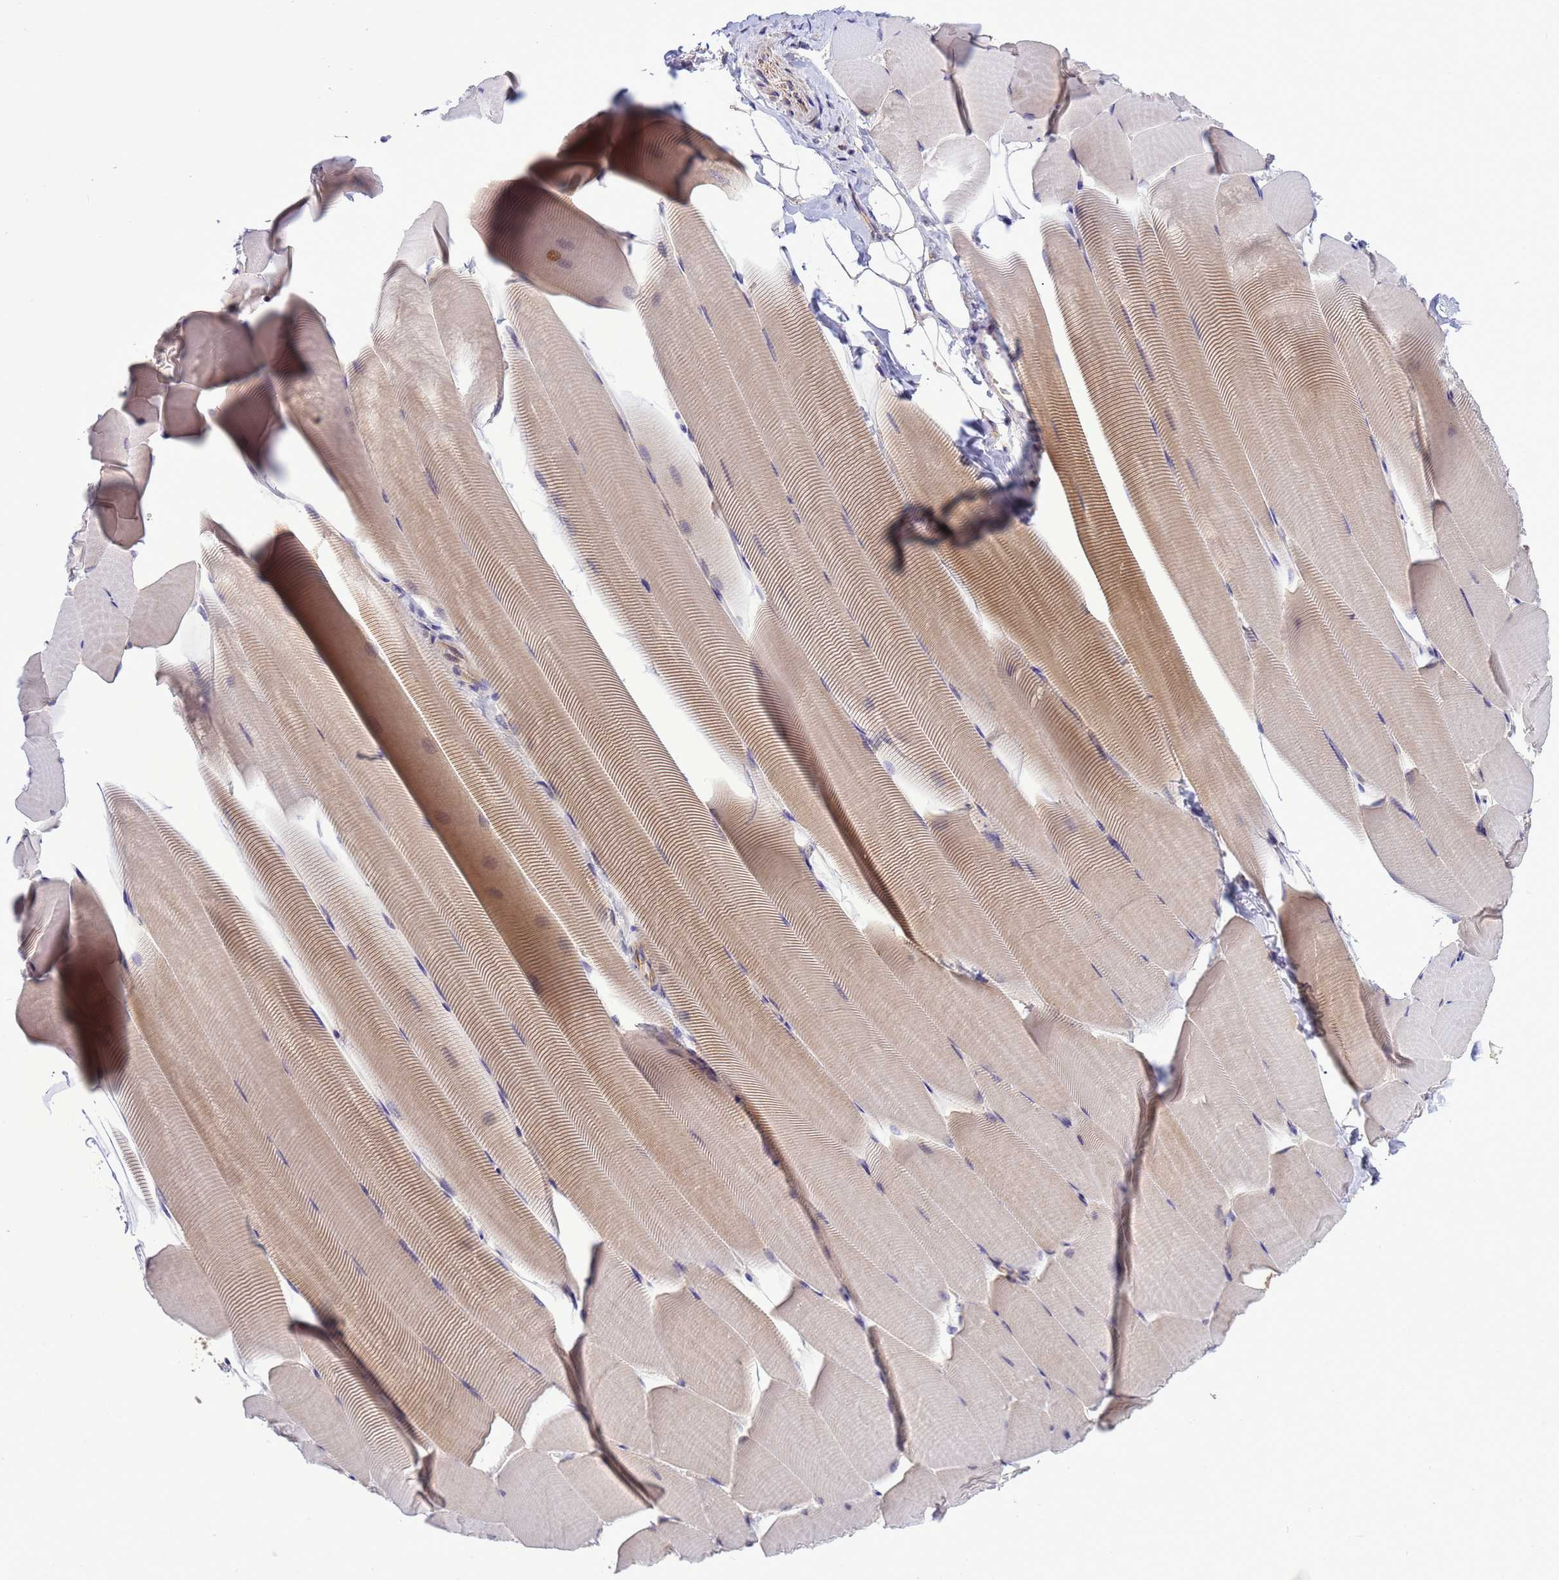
{"staining": {"intensity": "weak", "quantity": "<25%", "location": "cytoplasmic/membranous"}, "tissue": "skeletal muscle", "cell_type": "Myocytes", "image_type": "normal", "snomed": [{"axis": "morphology", "description": "Normal tissue, NOS"}, {"axis": "topography", "description": "Skeletal muscle"}], "caption": "High power microscopy micrograph of an IHC micrograph of normal skeletal muscle, revealing no significant positivity in myocytes. (Stains: DAB (3,3'-diaminobenzidine) immunohistochemistry (IHC) with hematoxylin counter stain, Microscopy: brightfield microscopy at high magnification).", "gene": "GJA10", "patient": {"sex": "male", "age": 25}}